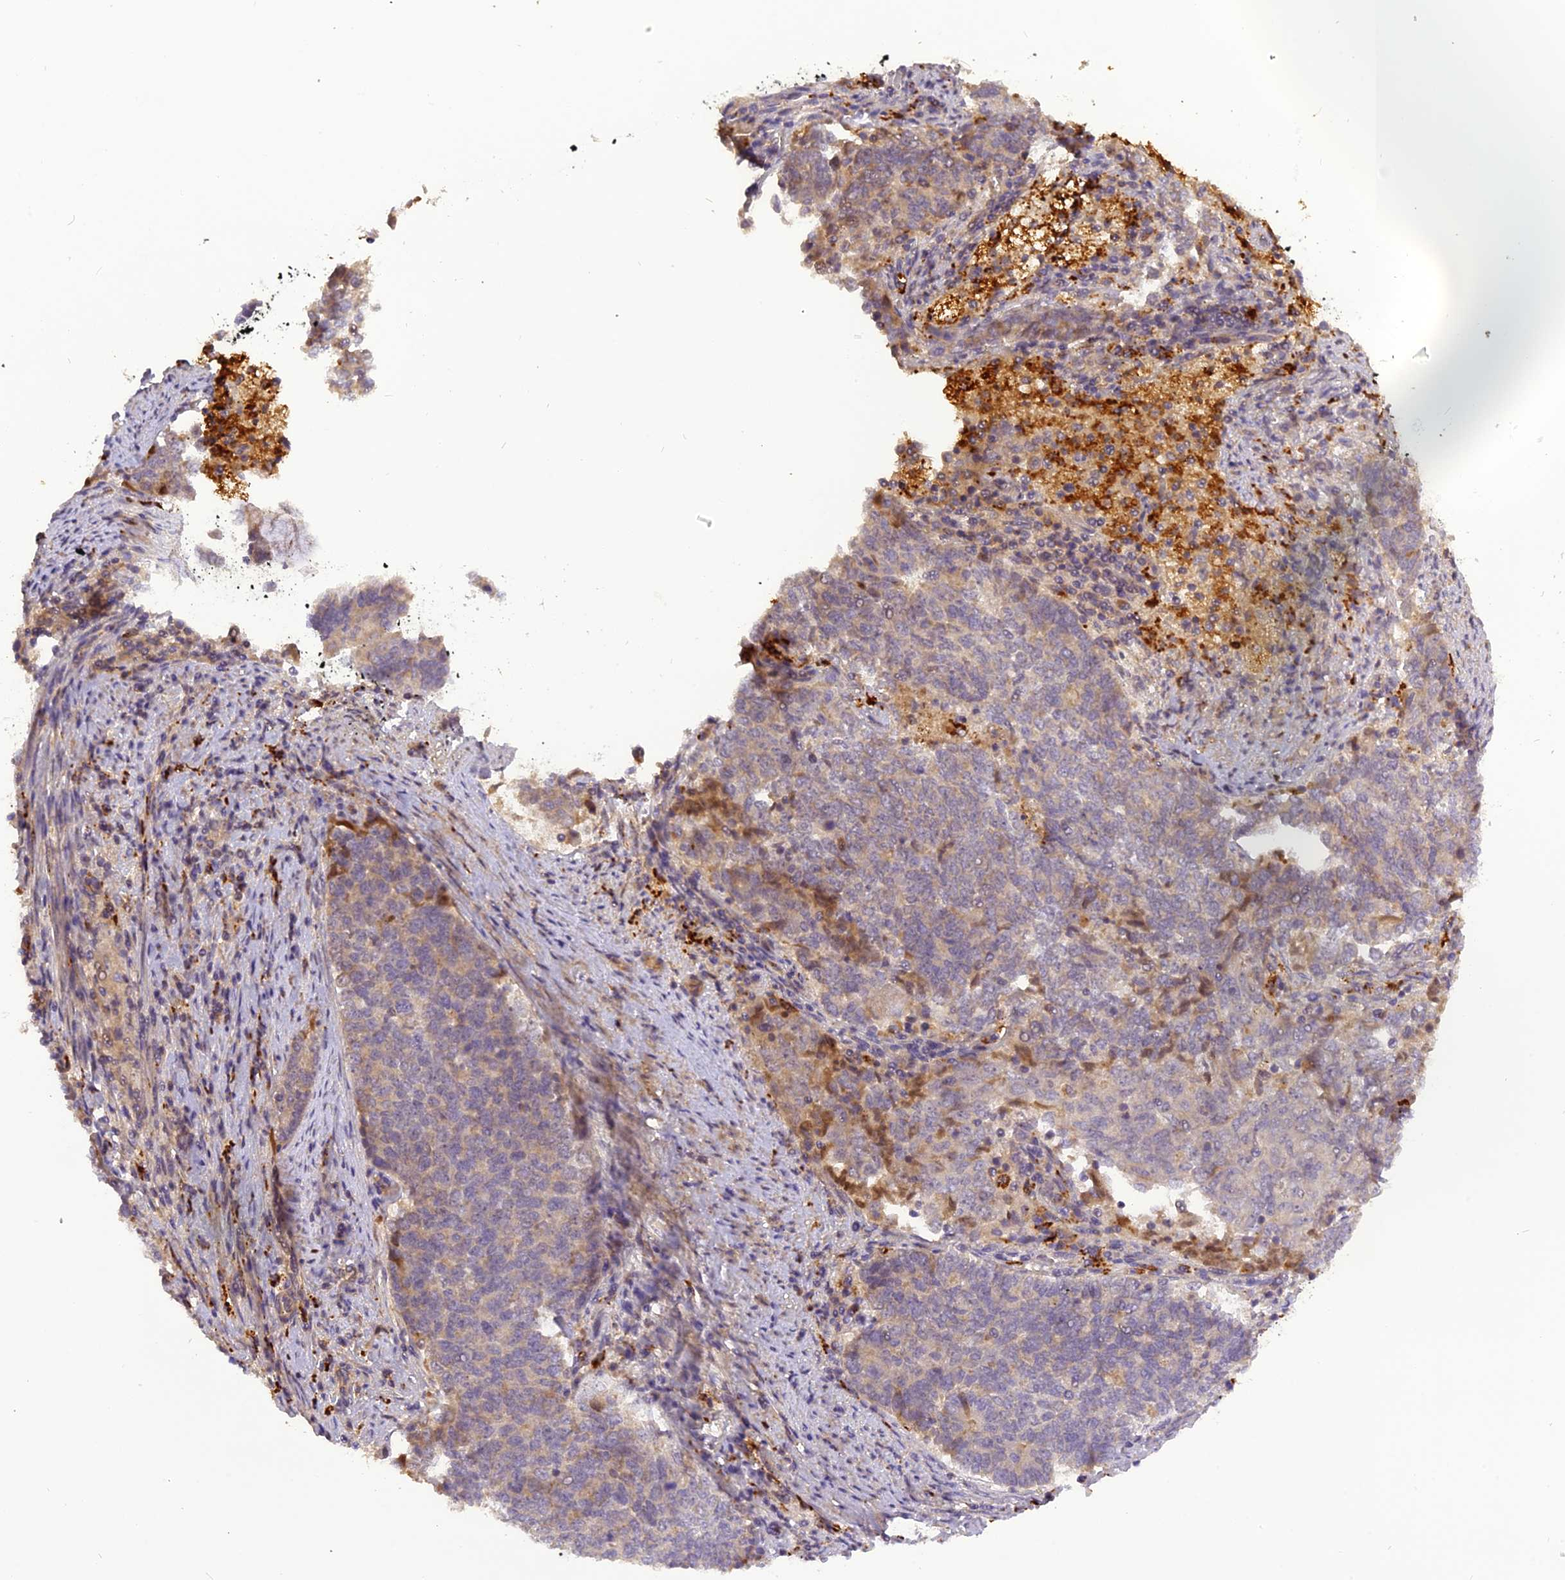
{"staining": {"intensity": "weak", "quantity": "<25%", "location": "cytoplasmic/membranous"}, "tissue": "endometrial cancer", "cell_type": "Tumor cells", "image_type": "cancer", "snomed": [{"axis": "morphology", "description": "Adenocarcinoma, NOS"}, {"axis": "topography", "description": "Endometrium"}], "caption": "Tumor cells are negative for brown protein staining in endometrial cancer.", "gene": "FNIP2", "patient": {"sex": "female", "age": 80}}